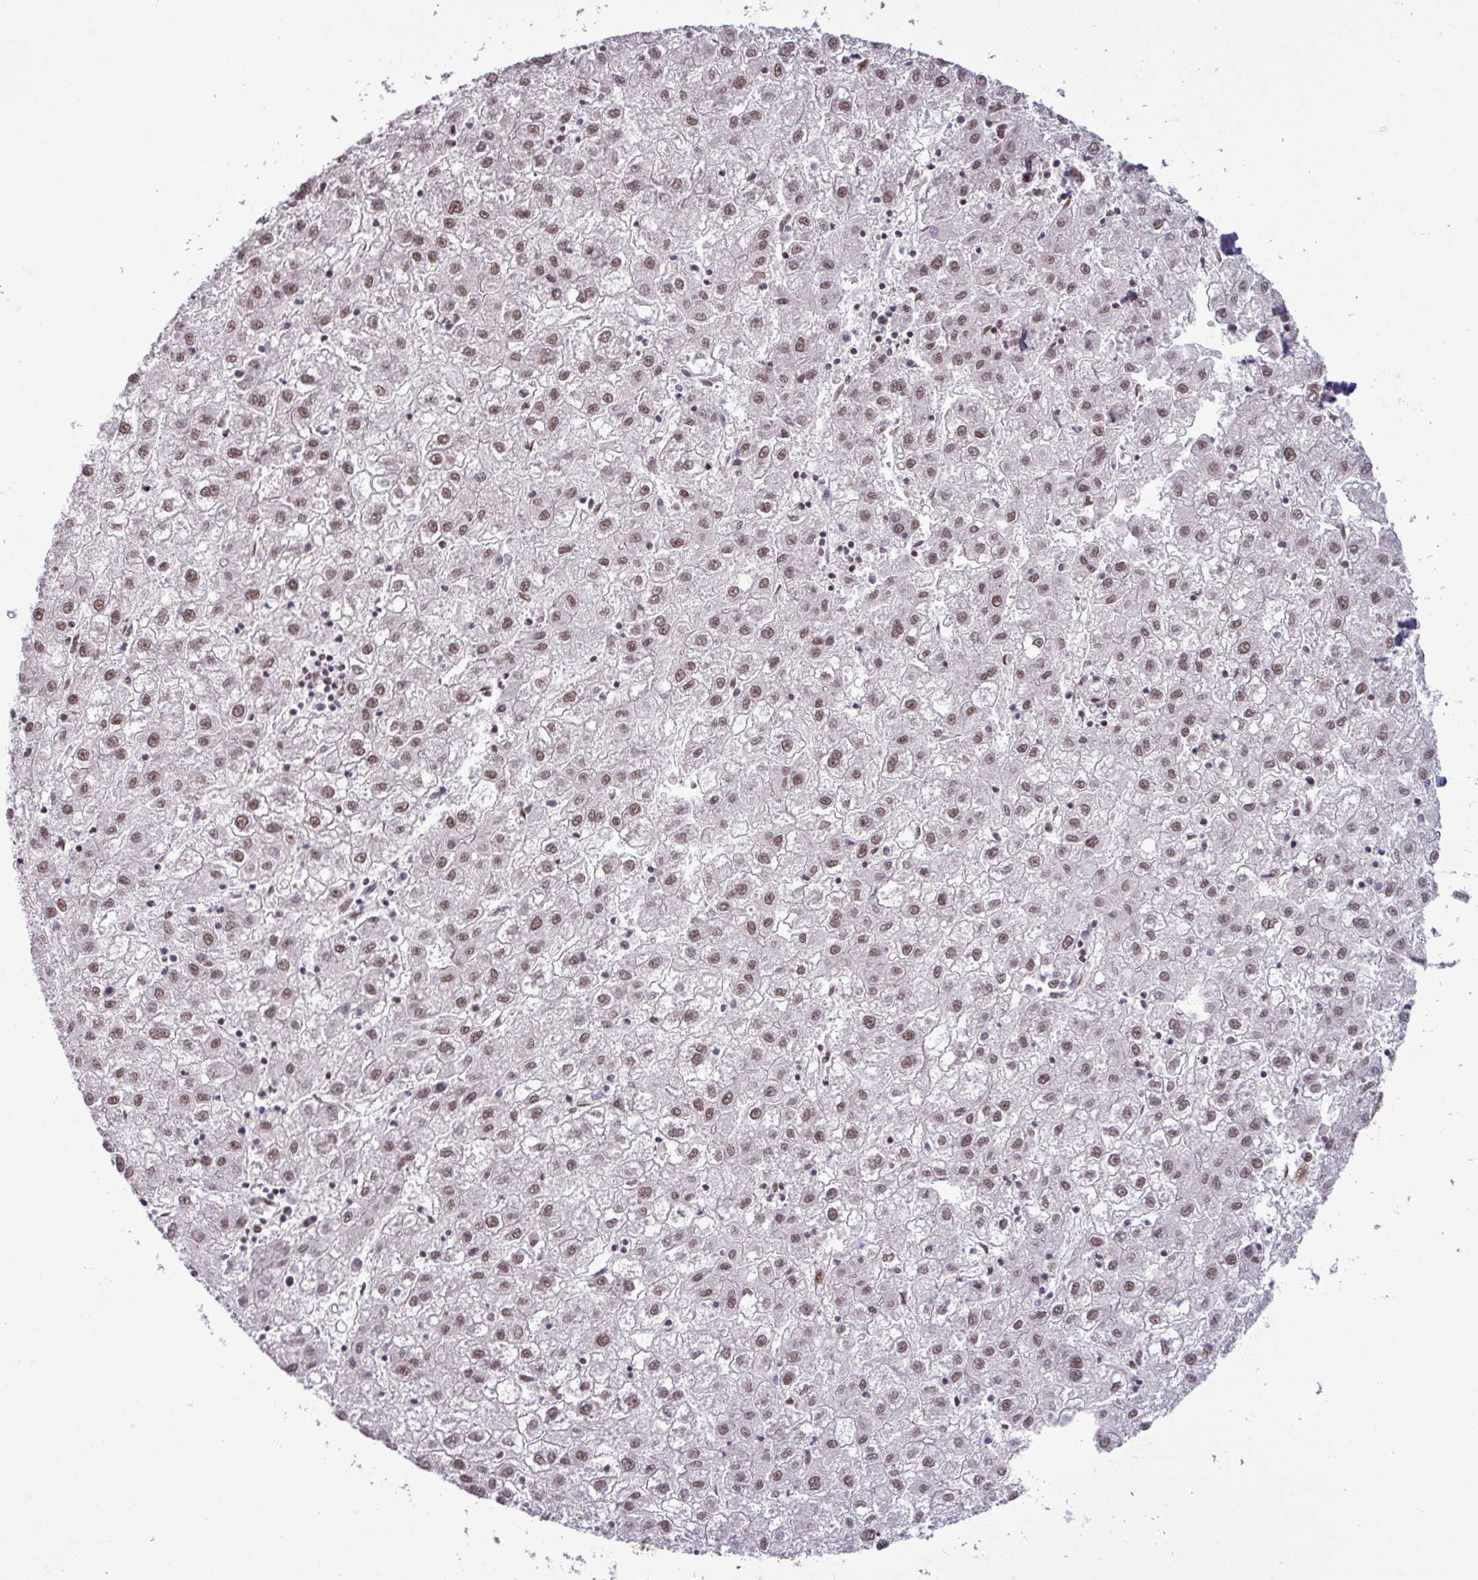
{"staining": {"intensity": "moderate", "quantity": ">75%", "location": "nuclear"}, "tissue": "liver cancer", "cell_type": "Tumor cells", "image_type": "cancer", "snomed": [{"axis": "morphology", "description": "Carcinoma, Hepatocellular, NOS"}, {"axis": "topography", "description": "Liver"}], "caption": "Protein expression analysis of human liver cancer reveals moderate nuclear staining in about >75% of tumor cells.", "gene": "PTPN20", "patient": {"sex": "male", "age": 72}}